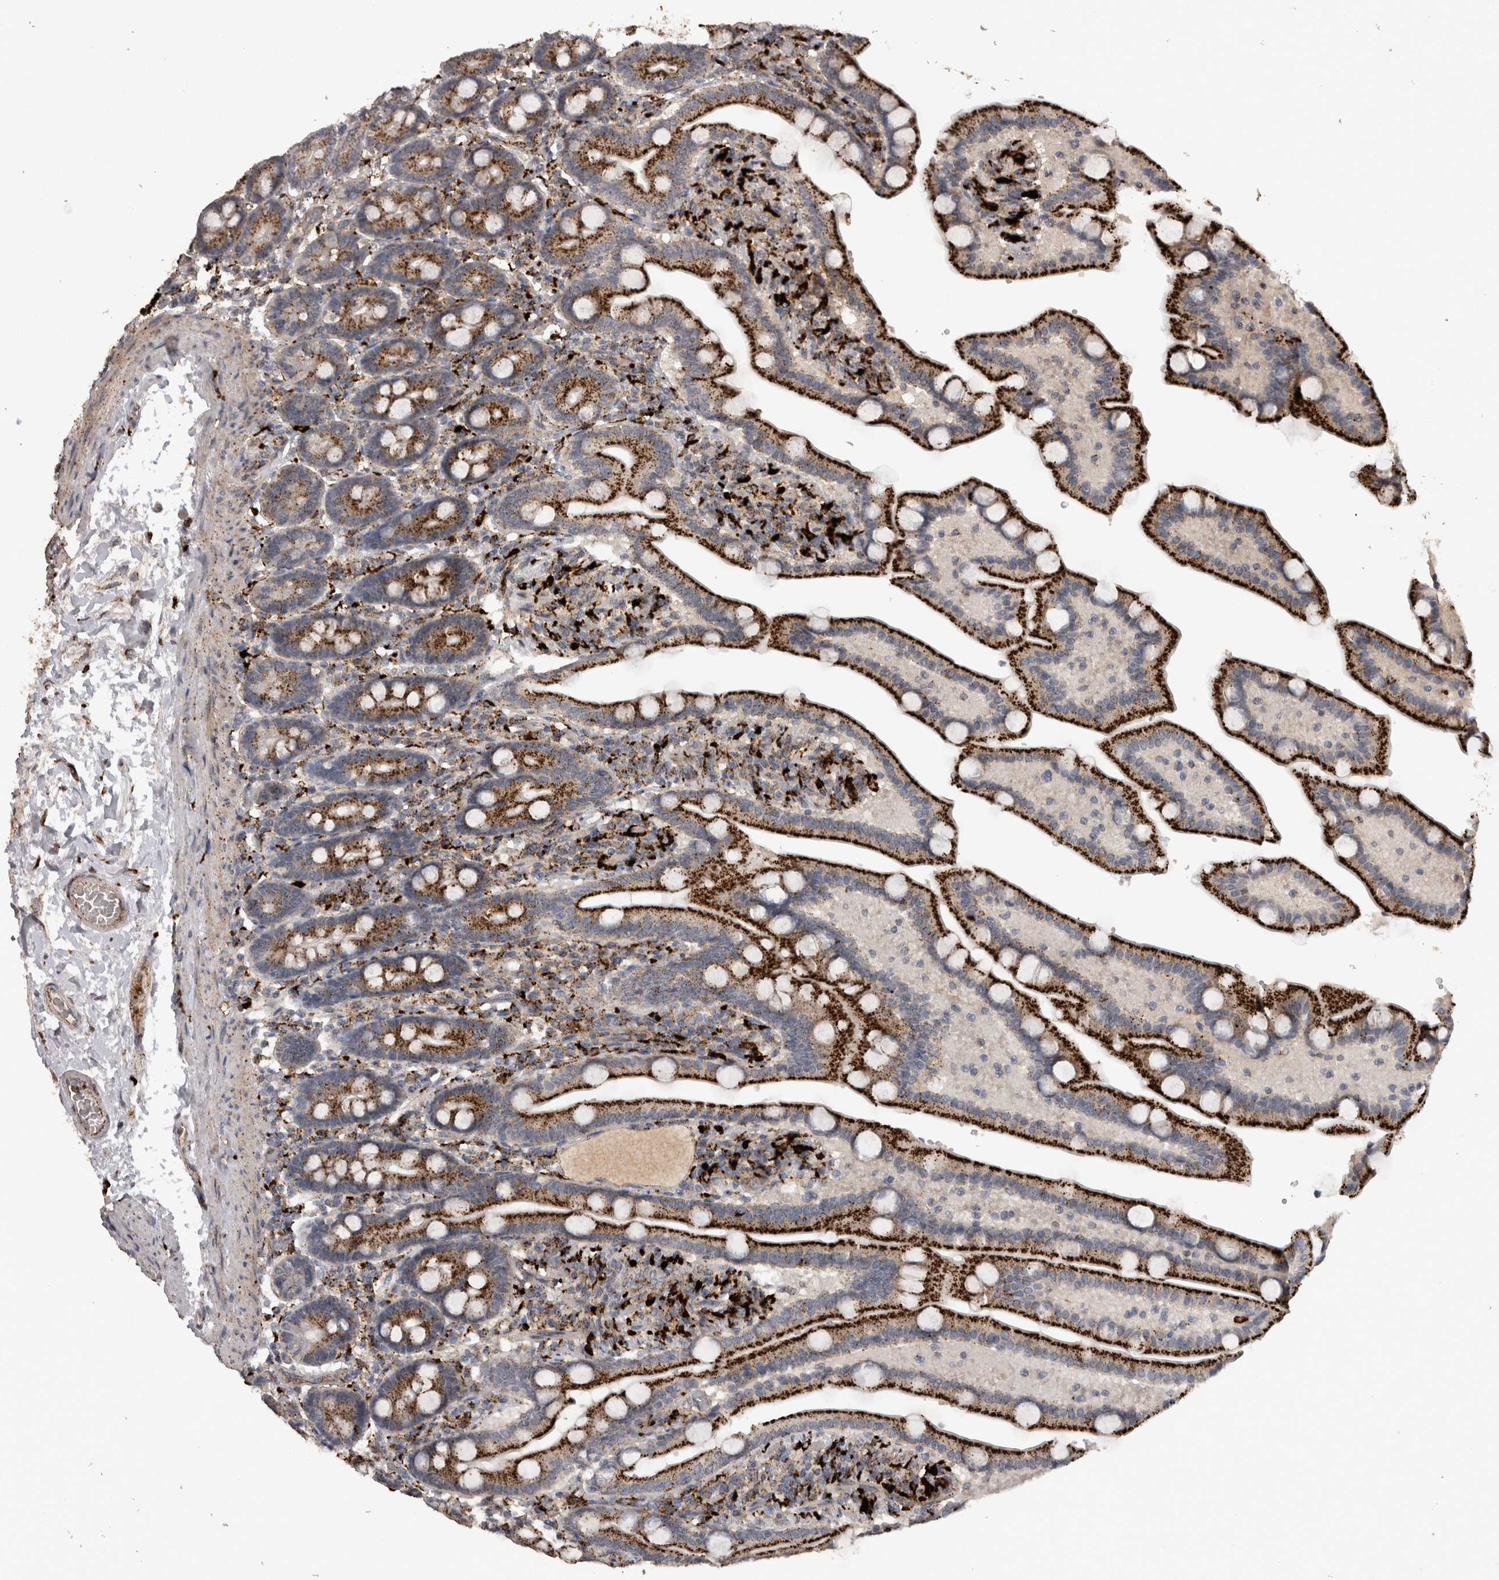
{"staining": {"intensity": "strong", "quantity": ">75%", "location": "cytoplasmic/membranous"}, "tissue": "duodenum", "cell_type": "Glandular cells", "image_type": "normal", "snomed": [{"axis": "morphology", "description": "Normal tissue, NOS"}, {"axis": "topography", "description": "Duodenum"}], "caption": "Duodenum stained for a protein (brown) demonstrates strong cytoplasmic/membranous positive staining in approximately >75% of glandular cells.", "gene": "CTSZ", "patient": {"sex": "male", "age": 54}}